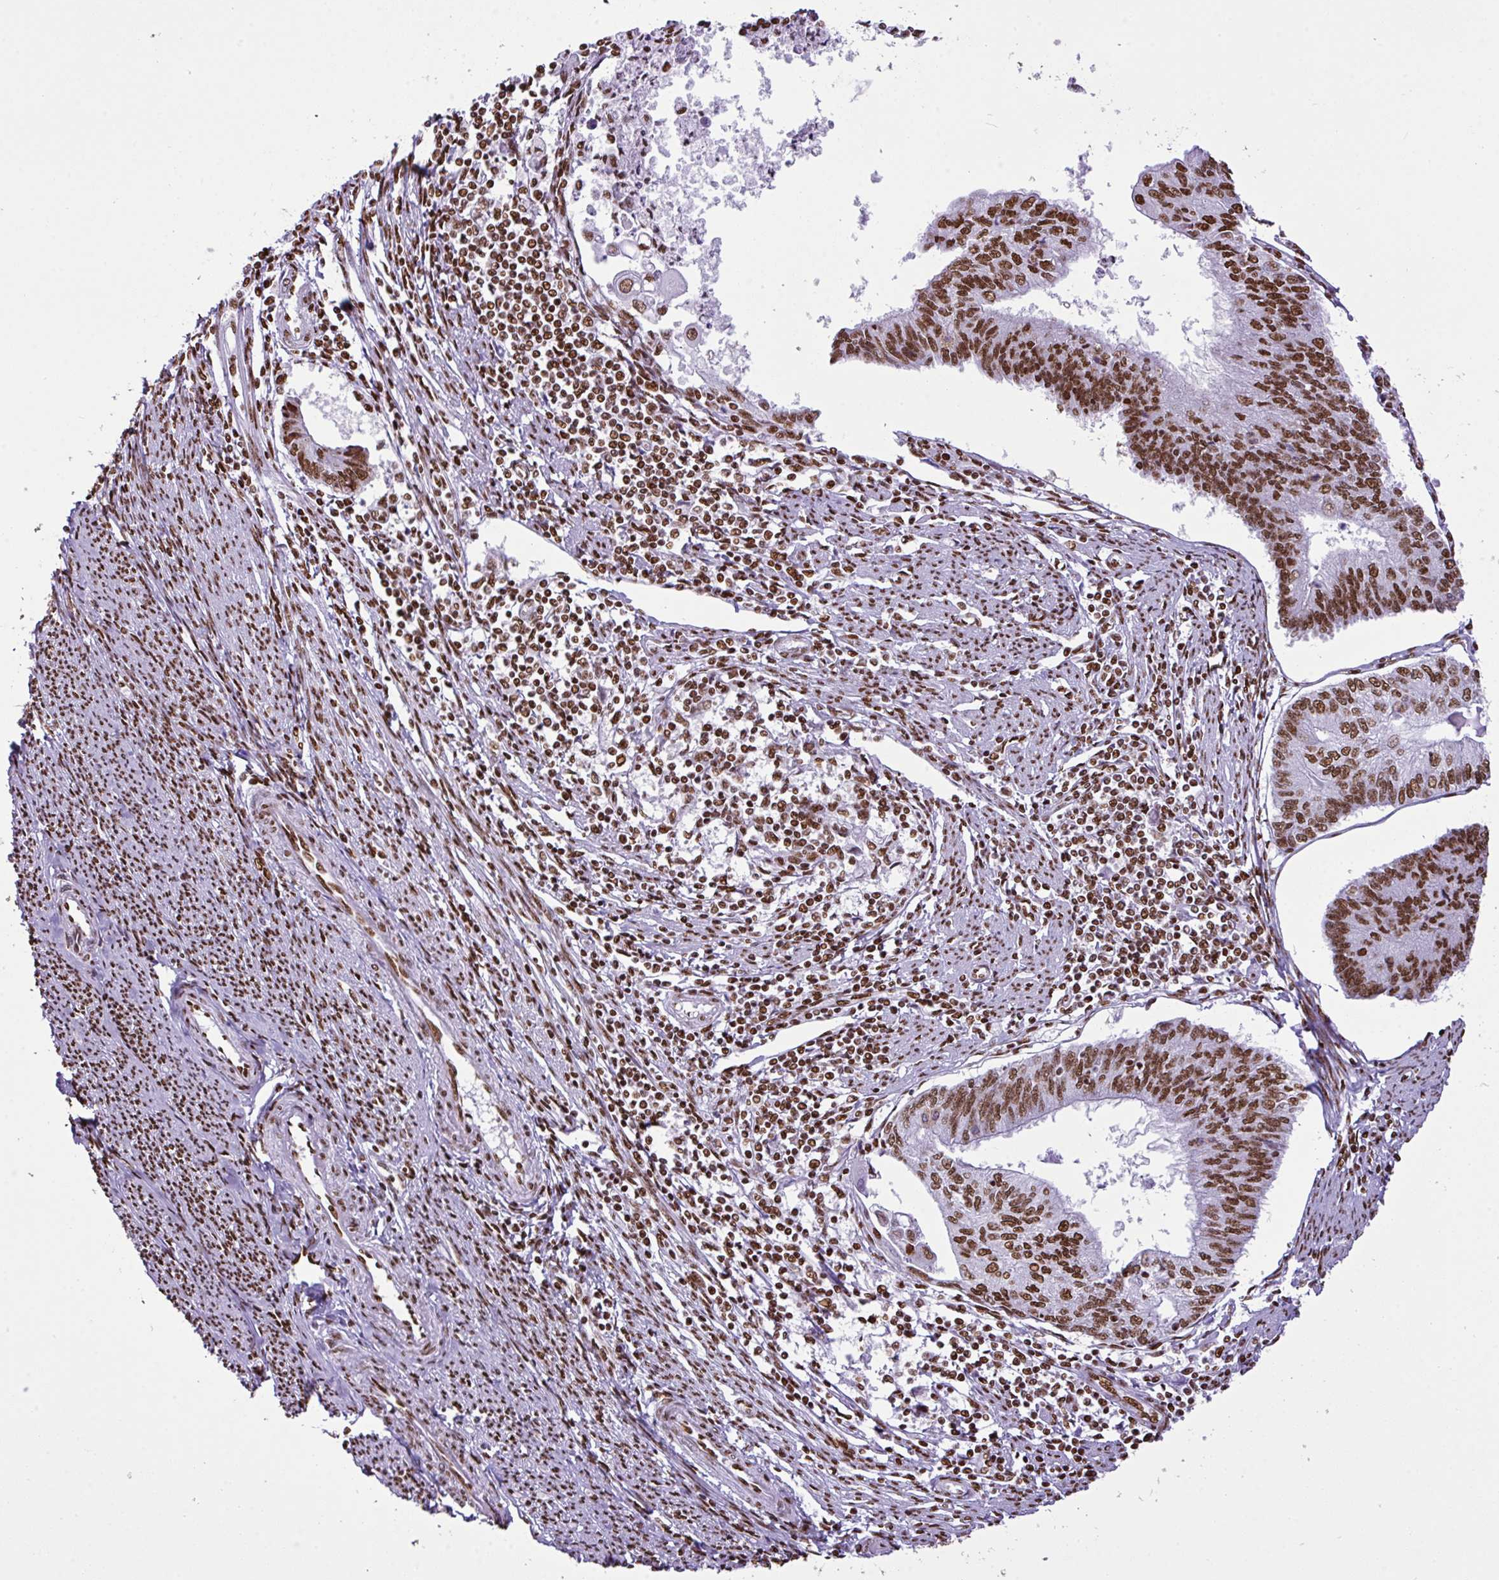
{"staining": {"intensity": "moderate", "quantity": ">75%", "location": "nuclear"}, "tissue": "endometrial cancer", "cell_type": "Tumor cells", "image_type": "cancer", "snomed": [{"axis": "morphology", "description": "Adenocarcinoma, NOS"}, {"axis": "topography", "description": "Endometrium"}], "caption": "An IHC micrograph of tumor tissue is shown. Protein staining in brown labels moderate nuclear positivity in endometrial adenocarcinoma within tumor cells.", "gene": "RARG", "patient": {"sex": "female", "age": 56}}